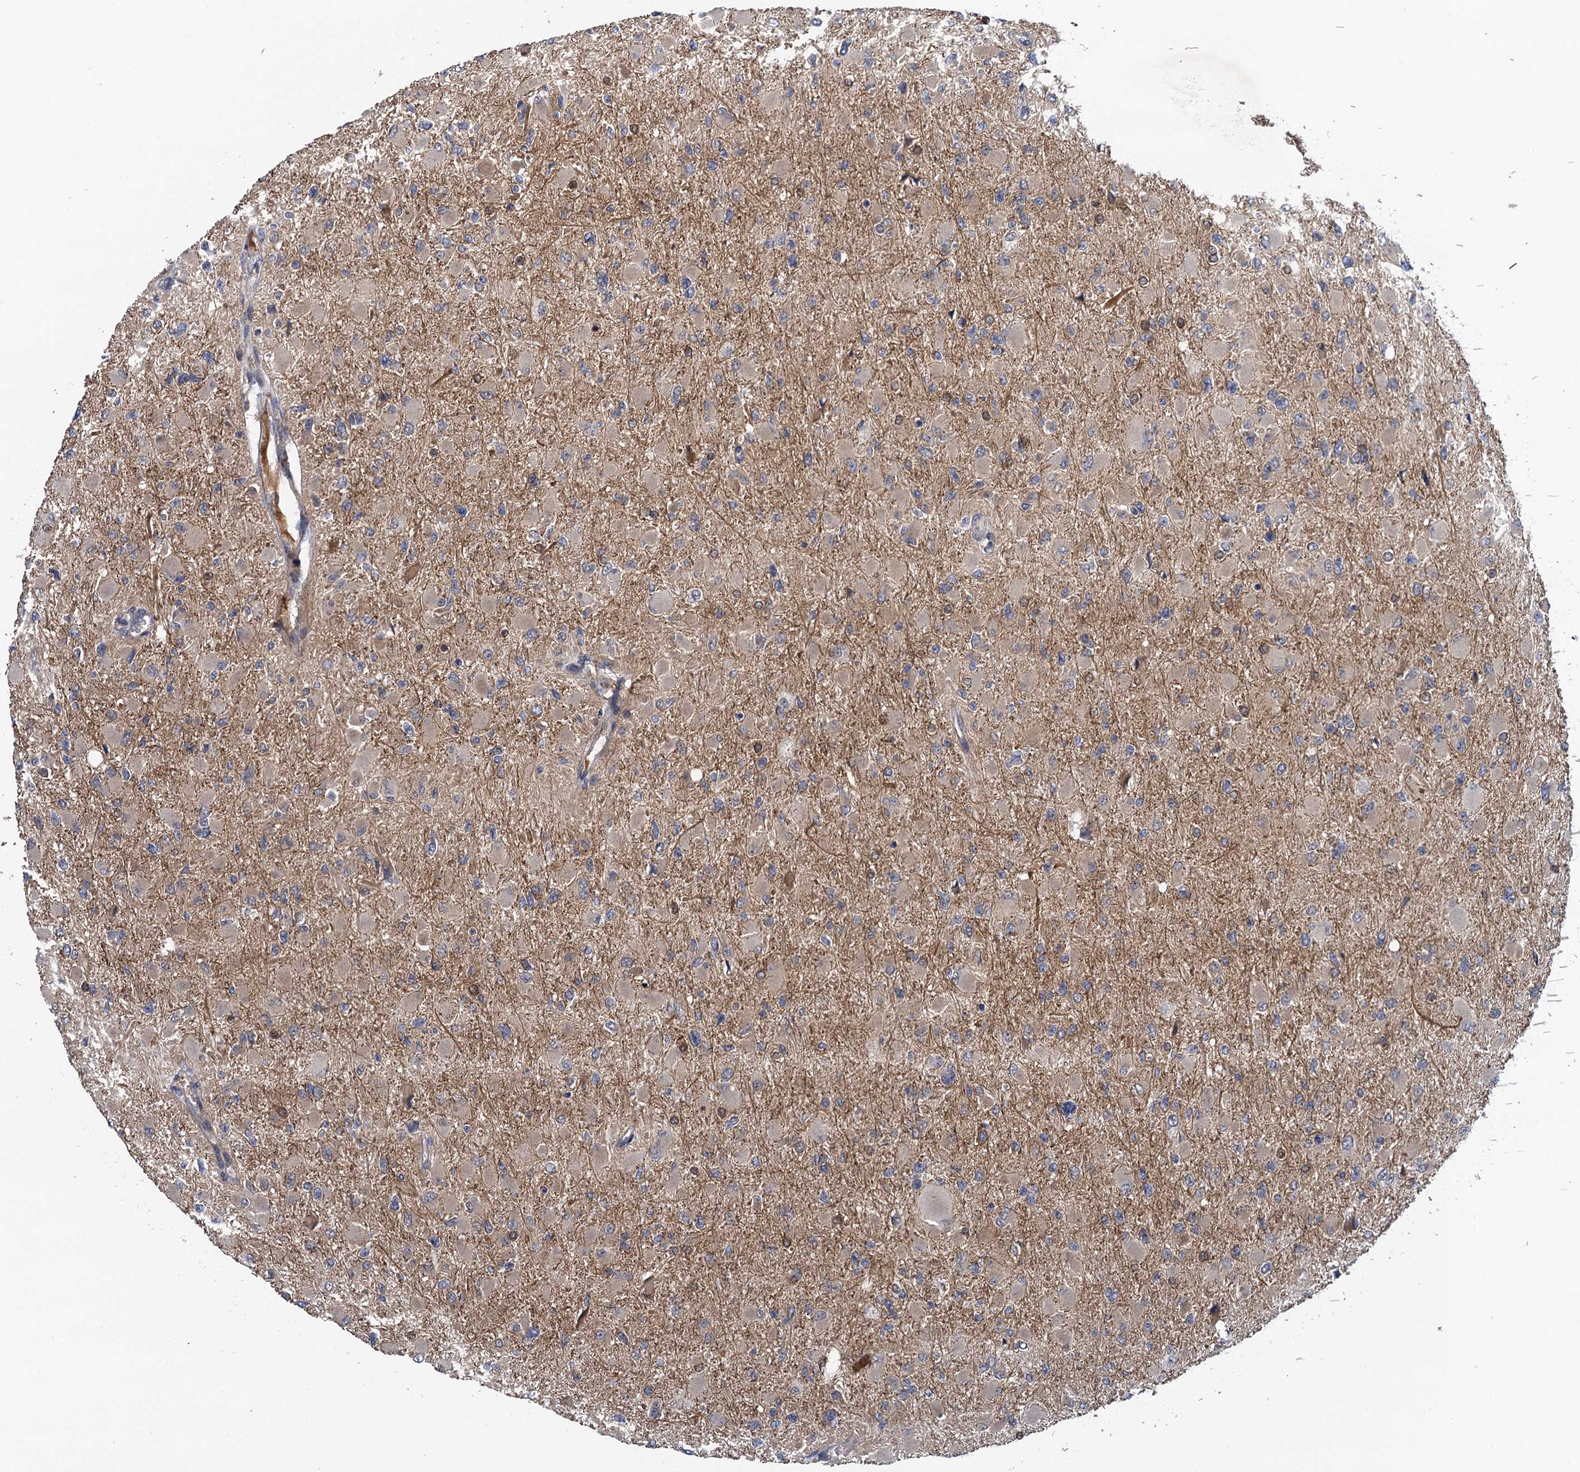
{"staining": {"intensity": "weak", "quantity": "<25%", "location": "cytoplasmic/membranous"}, "tissue": "glioma", "cell_type": "Tumor cells", "image_type": "cancer", "snomed": [{"axis": "morphology", "description": "Glioma, malignant, High grade"}, {"axis": "topography", "description": "Cerebral cortex"}], "caption": "DAB (3,3'-diaminobenzidine) immunohistochemical staining of human glioma exhibits no significant staining in tumor cells.", "gene": "MDM1", "patient": {"sex": "female", "age": 36}}